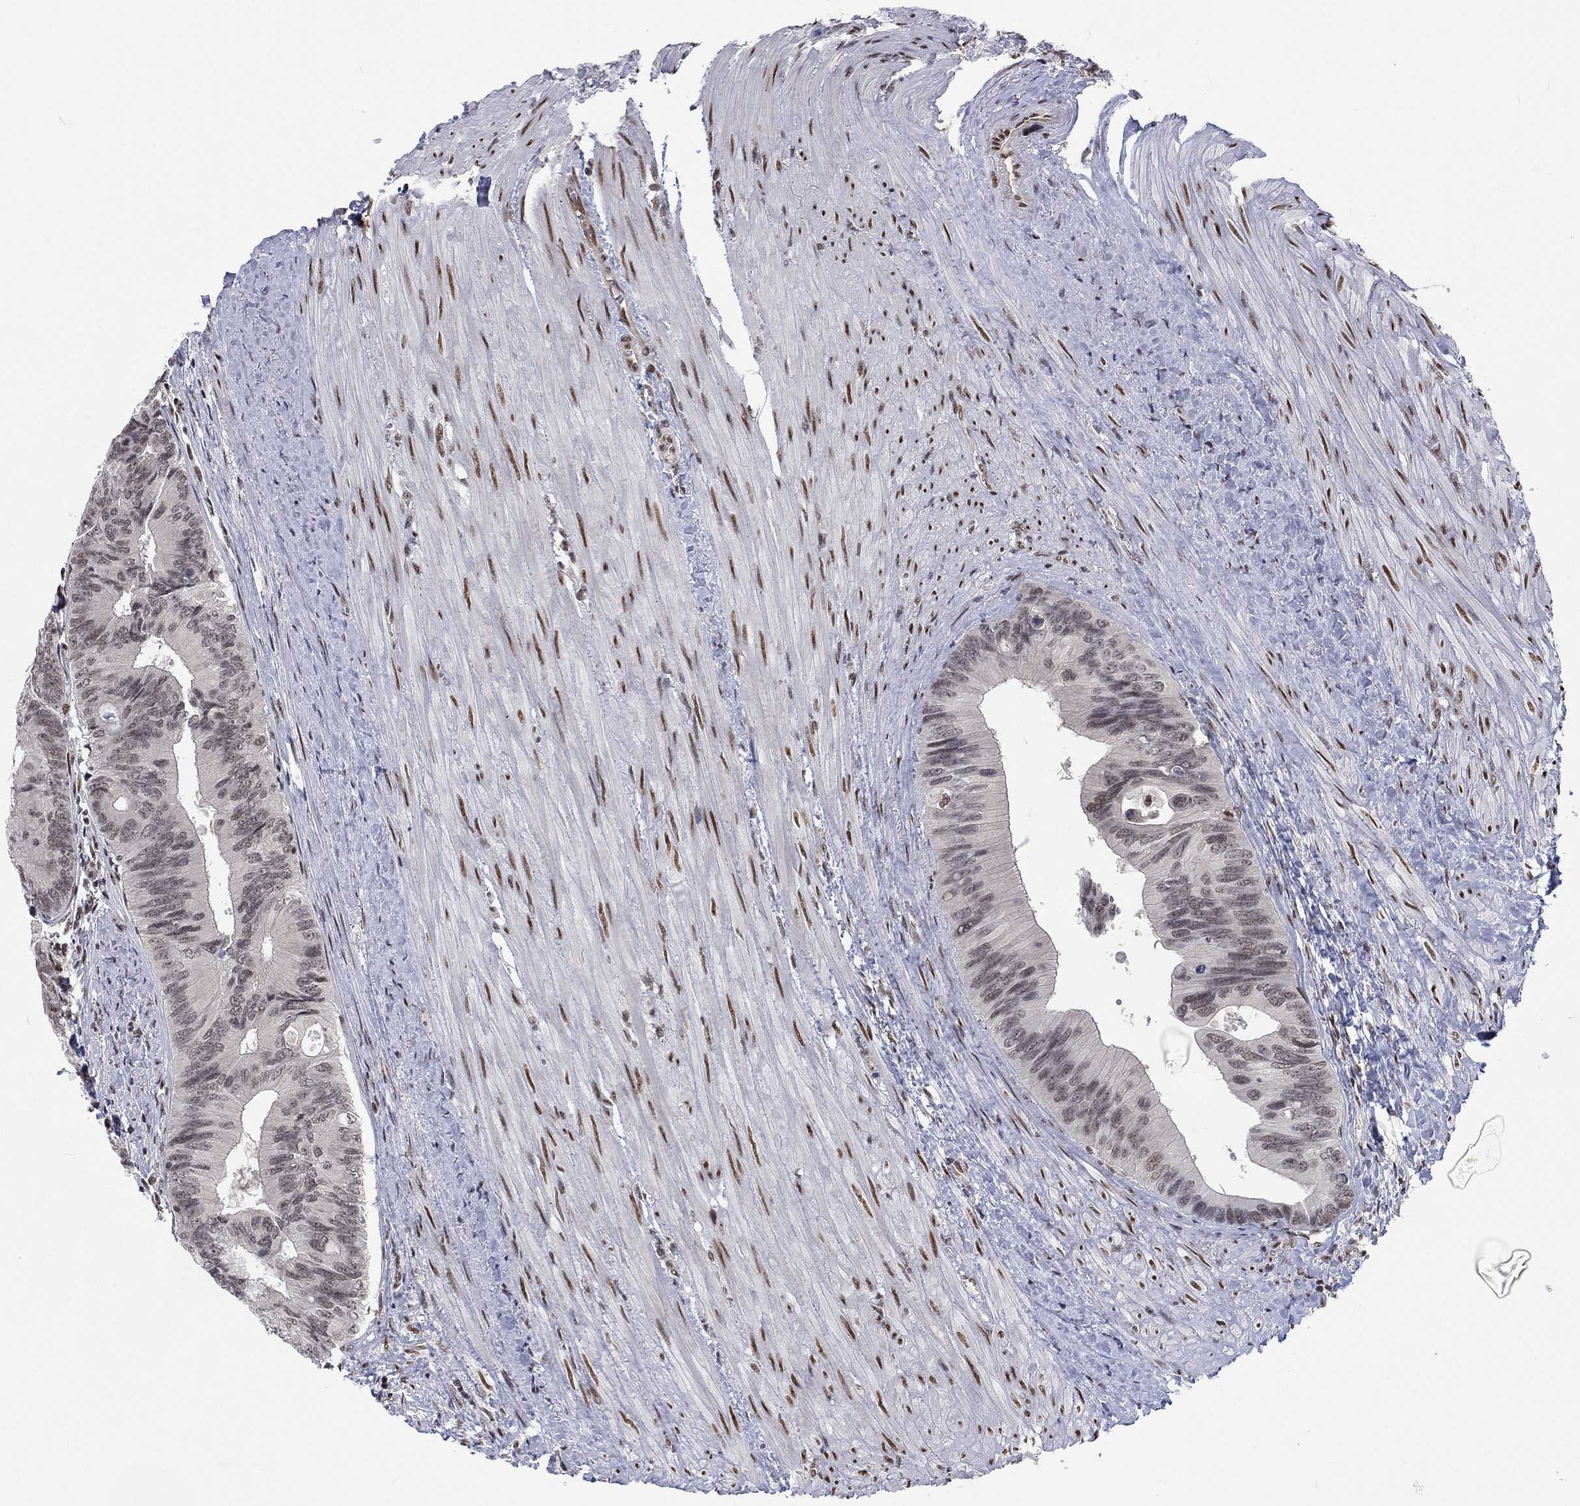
{"staining": {"intensity": "negative", "quantity": "none", "location": "none"}, "tissue": "colorectal cancer", "cell_type": "Tumor cells", "image_type": "cancer", "snomed": [{"axis": "morphology", "description": "Normal tissue, NOS"}, {"axis": "morphology", "description": "Adenocarcinoma, NOS"}, {"axis": "topography", "description": "Colon"}], "caption": "Immunohistochemistry image of human colorectal adenocarcinoma stained for a protein (brown), which exhibits no expression in tumor cells.", "gene": "FYTTD1", "patient": {"sex": "male", "age": 65}}